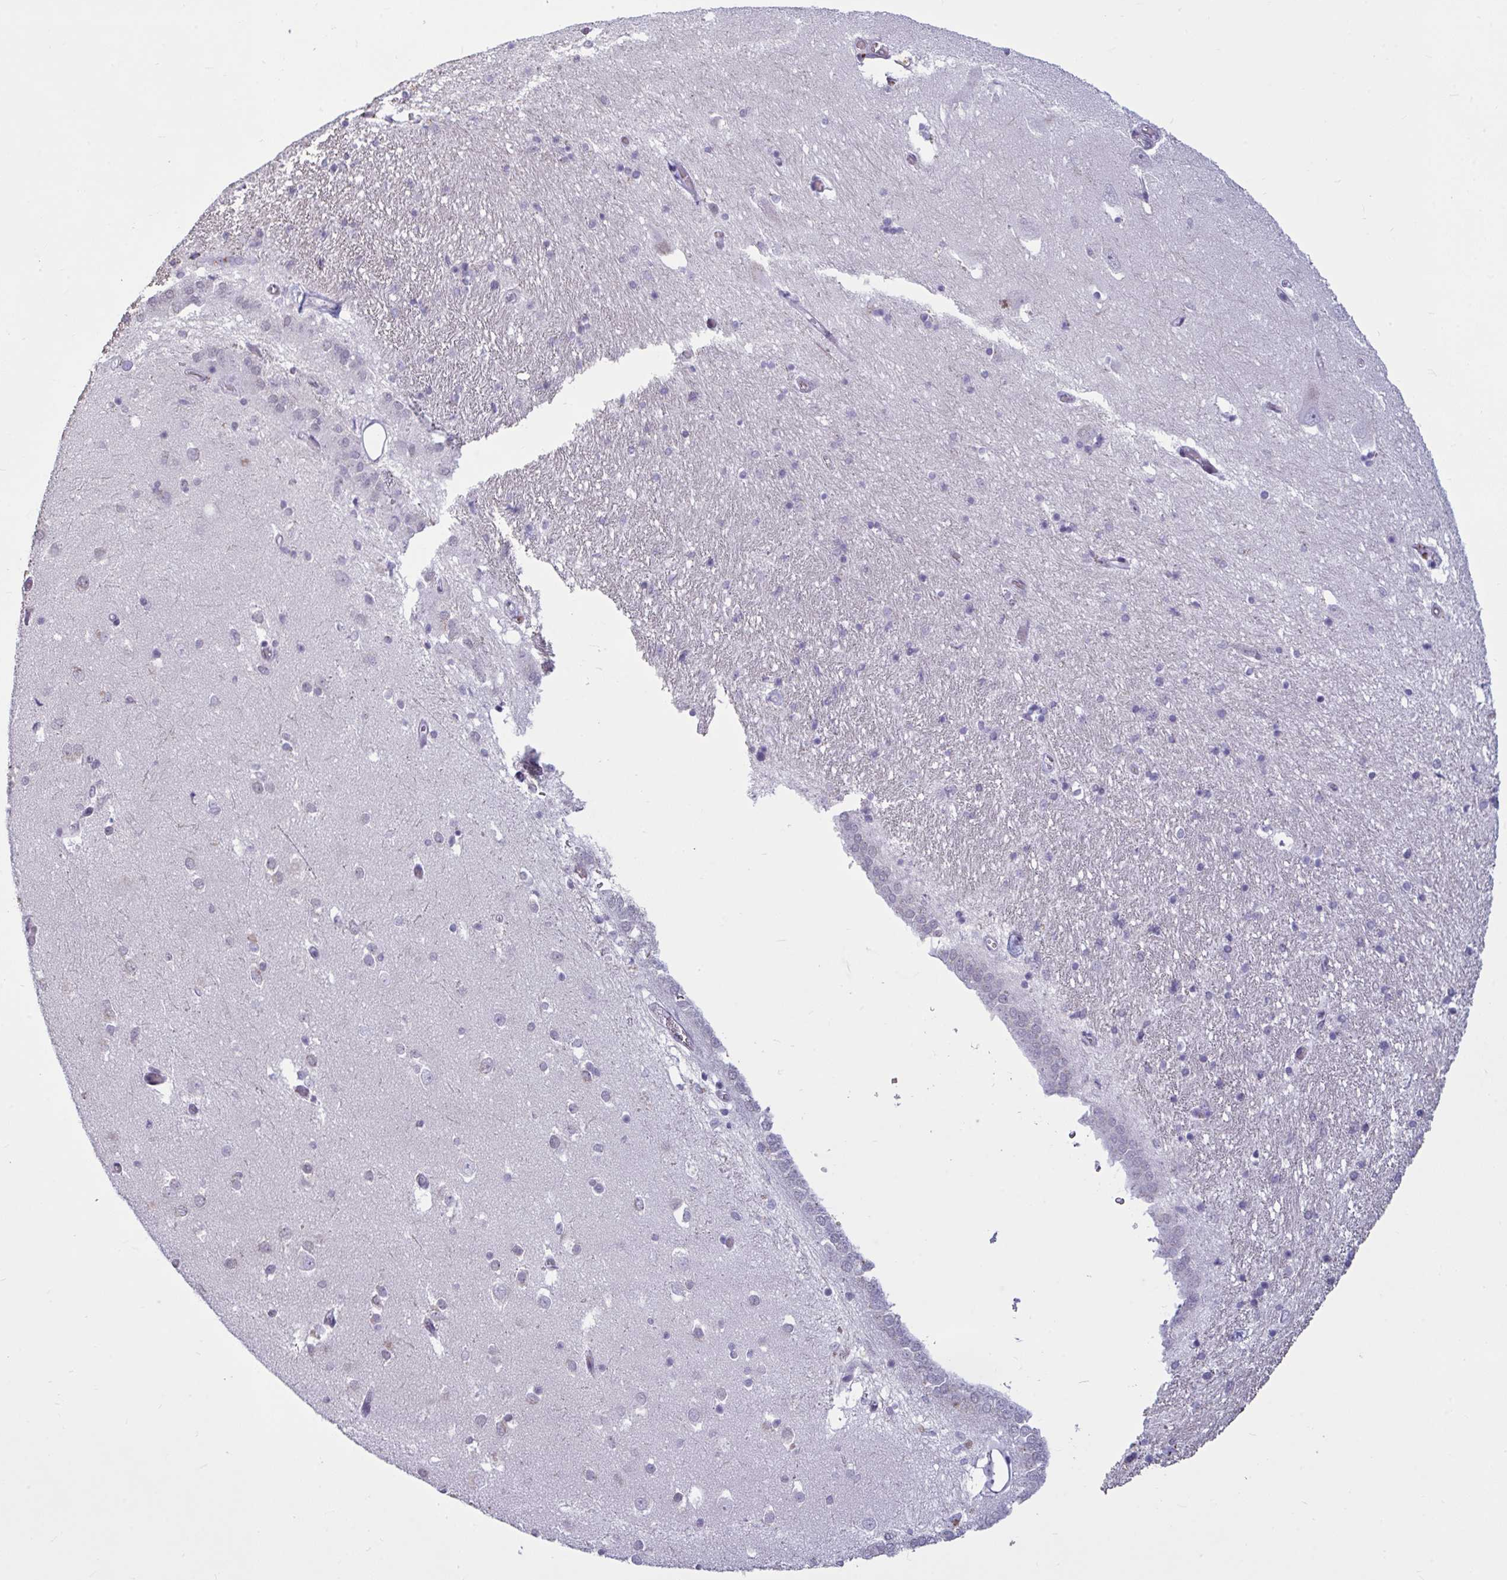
{"staining": {"intensity": "negative", "quantity": "none", "location": "none"}, "tissue": "caudate", "cell_type": "Glial cells", "image_type": "normal", "snomed": [{"axis": "morphology", "description": "Normal tissue, NOS"}, {"axis": "topography", "description": "Lateral ventricle wall"}, {"axis": "topography", "description": "Hippocampus"}], "caption": "Benign caudate was stained to show a protein in brown. There is no significant expression in glial cells.", "gene": "TBC1D4", "patient": {"sex": "female", "age": 63}}